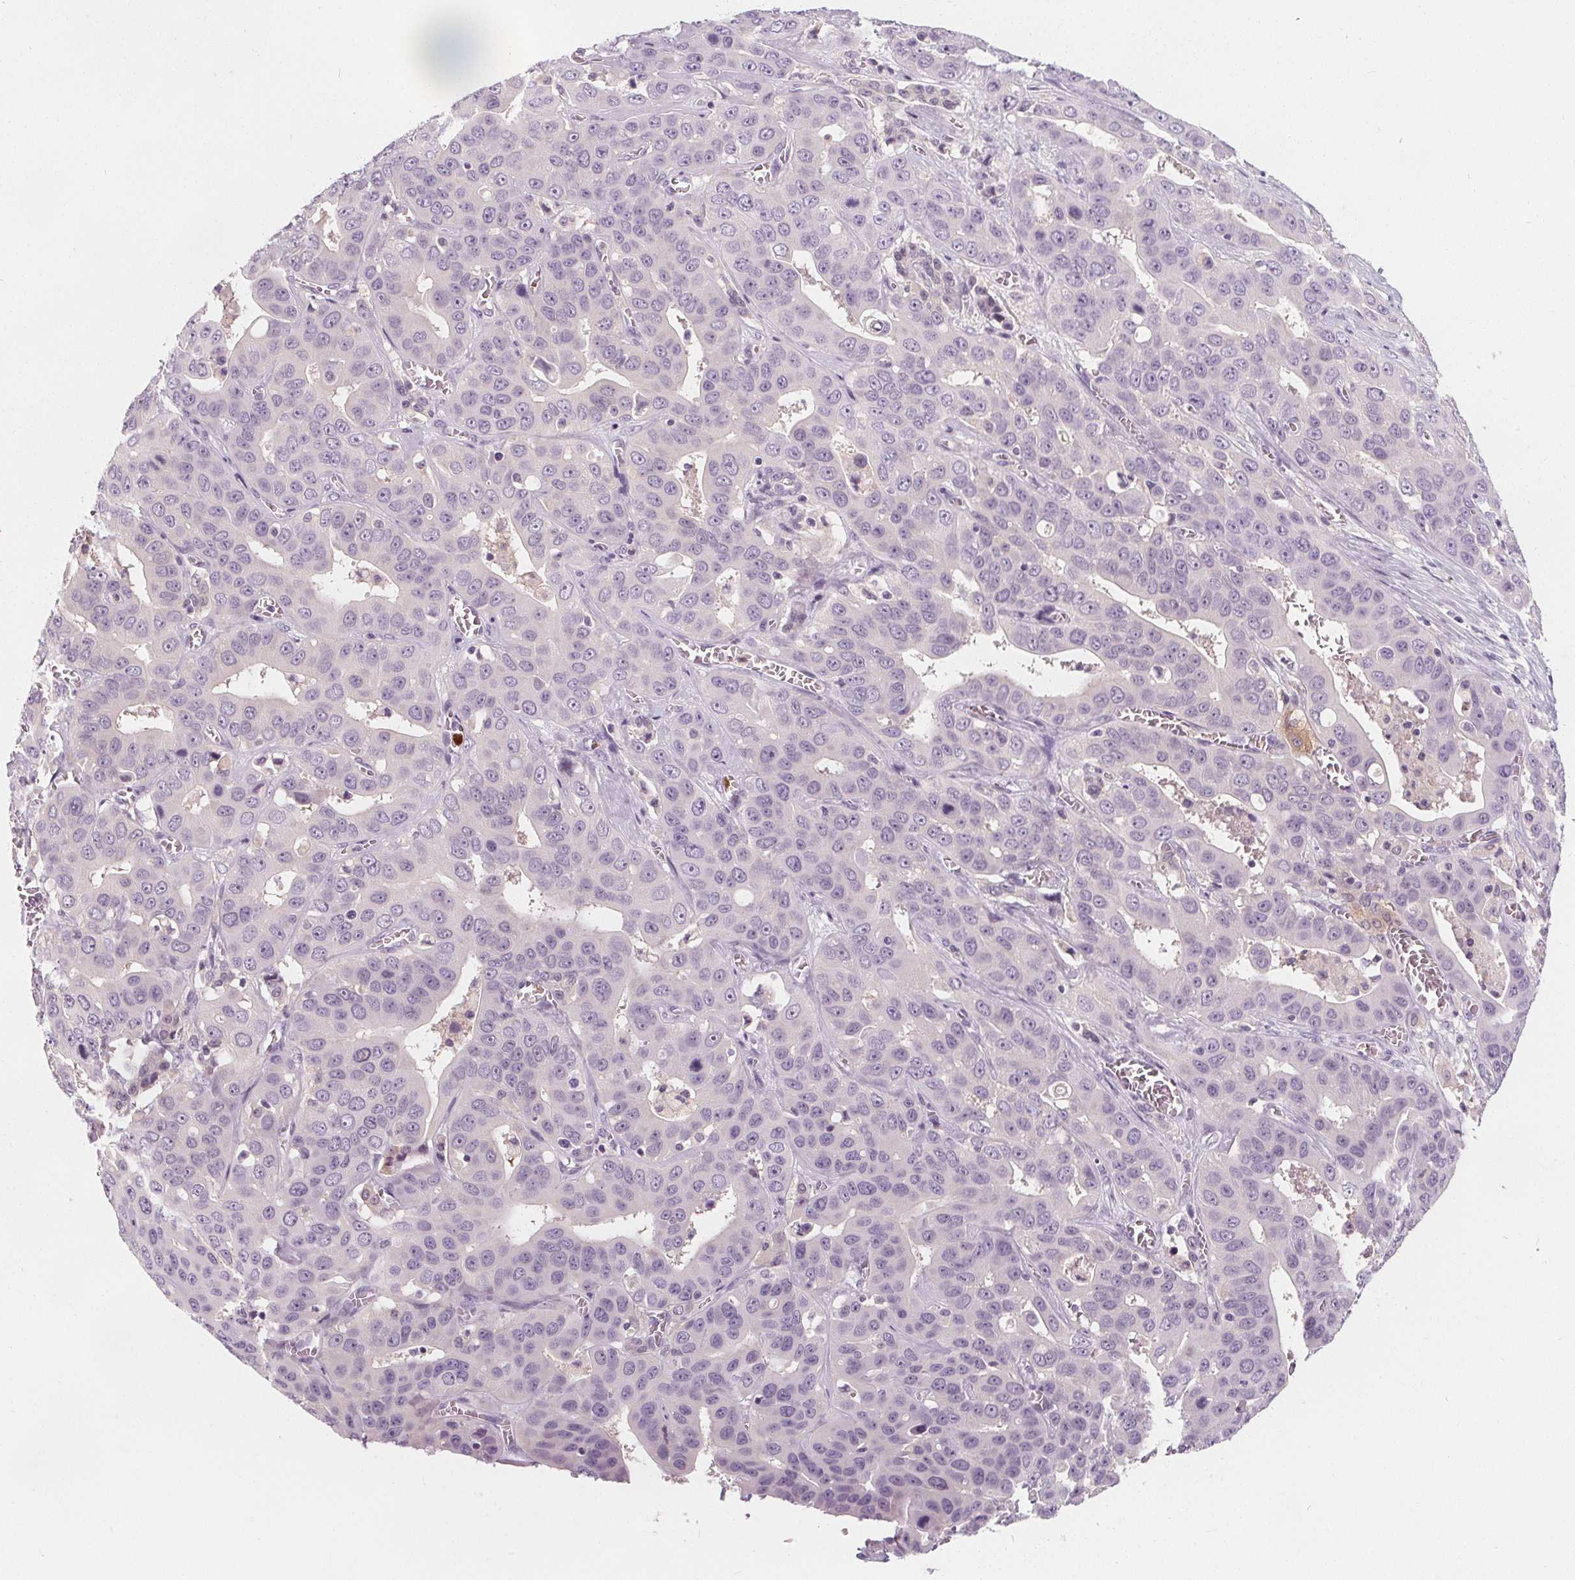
{"staining": {"intensity": "negative", "quantity": "none", "location": "none"}, "tissue": "liver cancer", "cell_type": "Tumor cells", "image_type": "cancer", "snomed": [{"axis": "morphology", "description": "Cholangiocarcinoma"}, {"axis": "topography", "description": "Liver"}], "caption": "High magnification brightfield microscopy of cholangiocarcinoma (liver) stained with DAB (brown) and counterstained with hematoxylin (blue): tumor cells show no significant staining.", "gene": "UGP2", "patient": {"sex": "female", "age": 52}}